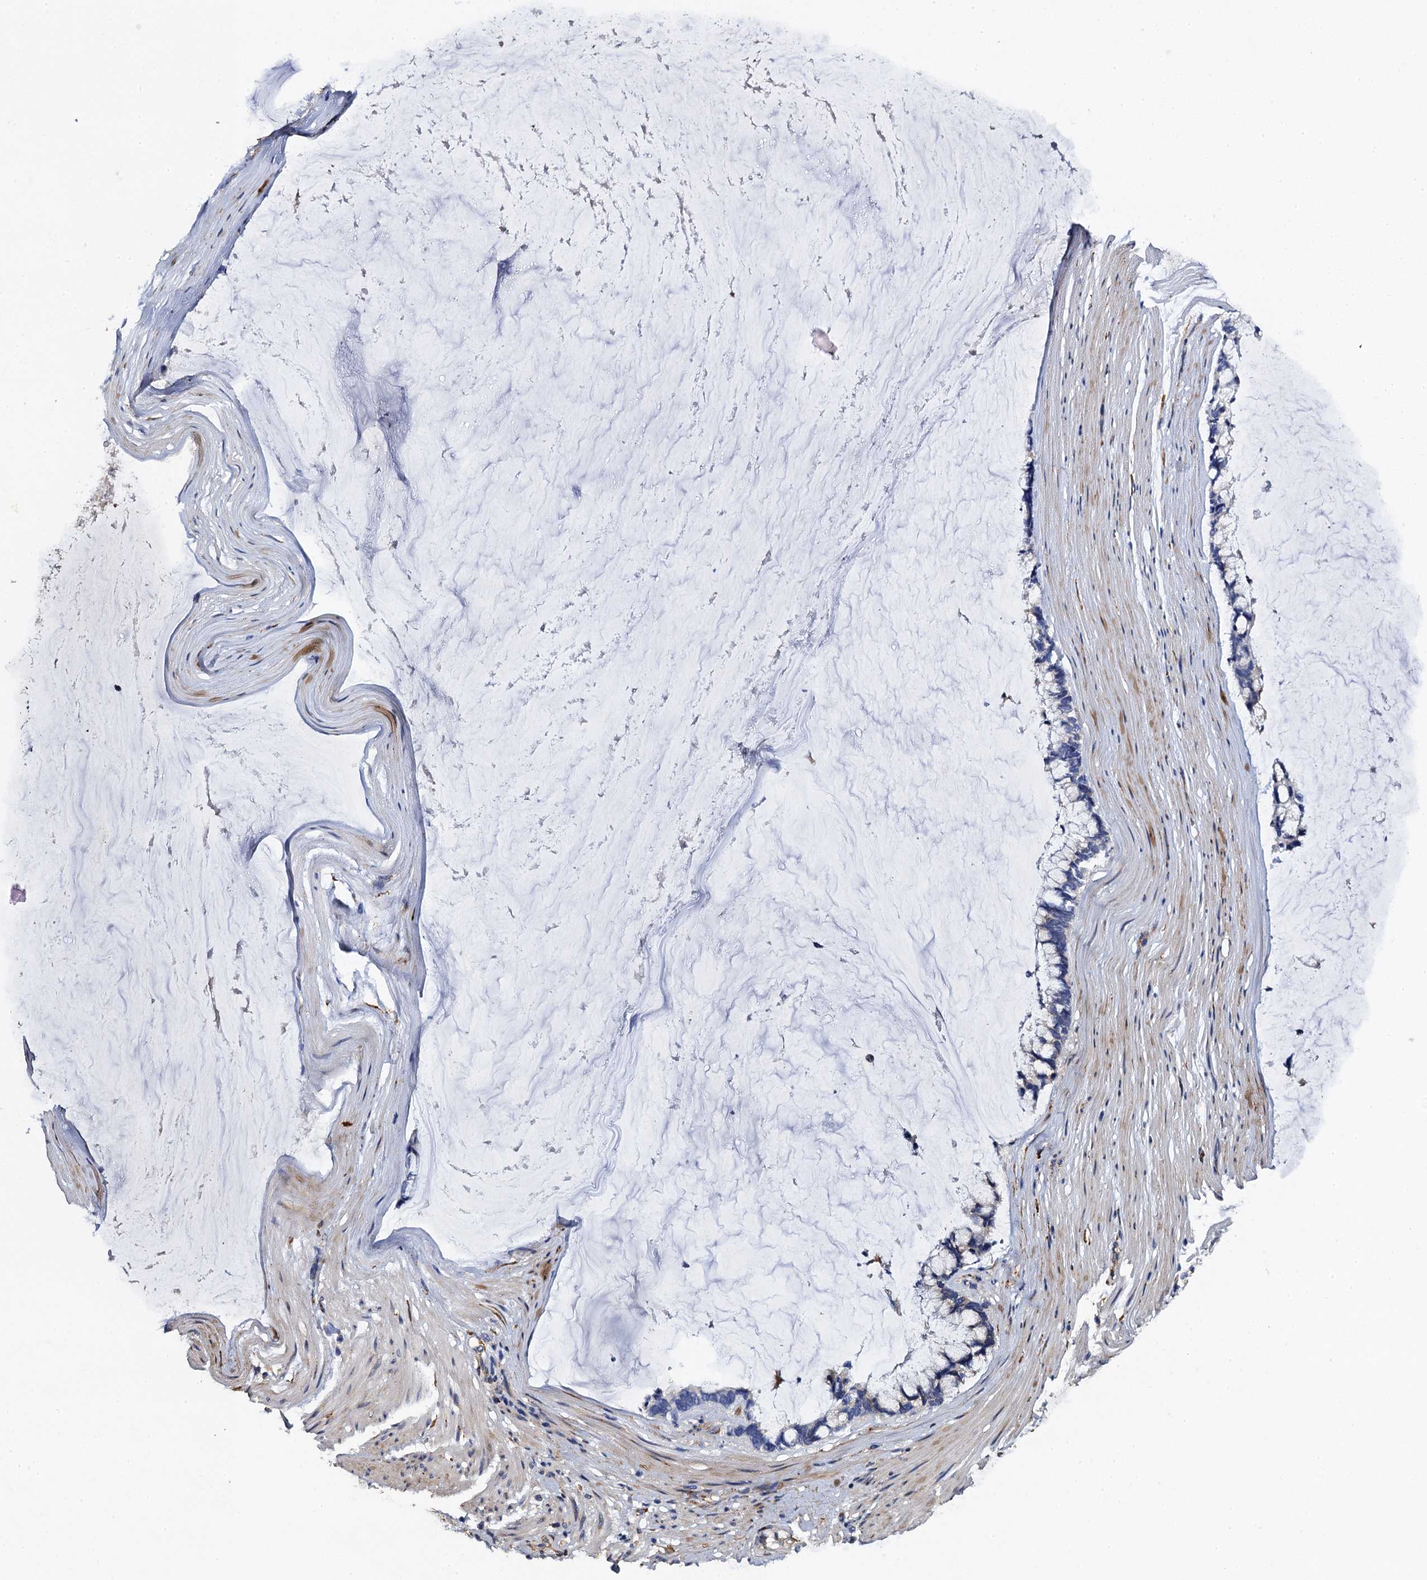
{"staining": {"intensity": "weak", "quantity": "25%-75%", "location": "cytoplasmic/membranous"}, "tissue": "ovarian cancer", "cell_type": "Tumor cells", "image_type": "cancer", "snomed": [{"axis": "morphology", "description": "Cystadenocarcinoma, mucinous, NOS"}, {"axis": "topography", "description": "Ovary"}], "caption": "Protein staining shows weak cytoplasmic/membranous positivity in approximately 25%-75% of tumor cells in ovarian cancer.", "gene": "POGLUT3", "patient": {"sex": "female", "age": 39}}